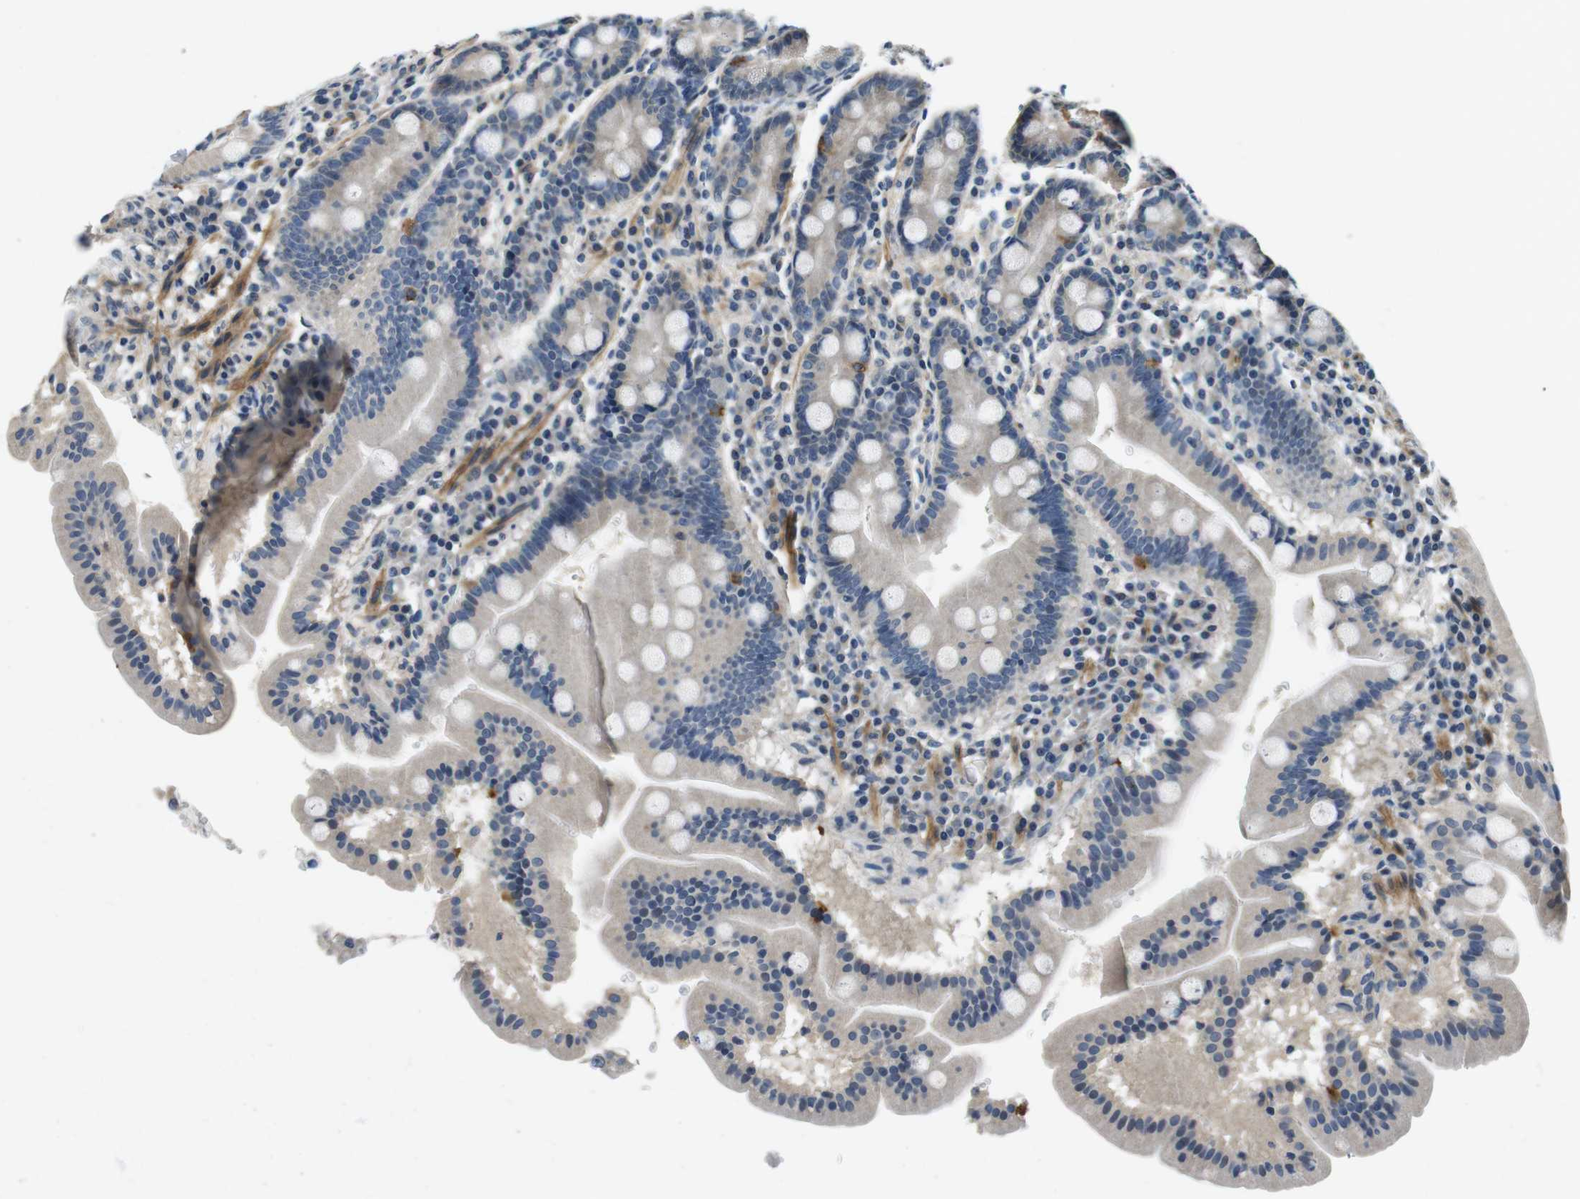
{"staining": {"intensity": "moderate", "quantity": "<25%", "location": "cytoplasmic/membranous"}, "tissue": "duodenum", "cell_type": "Glandular cells", "image_type": "normal", "snomed": [{"axis": "morphology", "description": "Normal tissue, NOS"}, {"axis": "topography", "description": "Duodenum"}], "caption": "Duodenum stained for a protein reveals moderate cytoplasmic/membranous positivity in glandular cells. The protein of interest is shown in brown color, while the nuclei are stained blue.", "gene": "DTNA", "patient": {"sex": "male", "age": 50}}